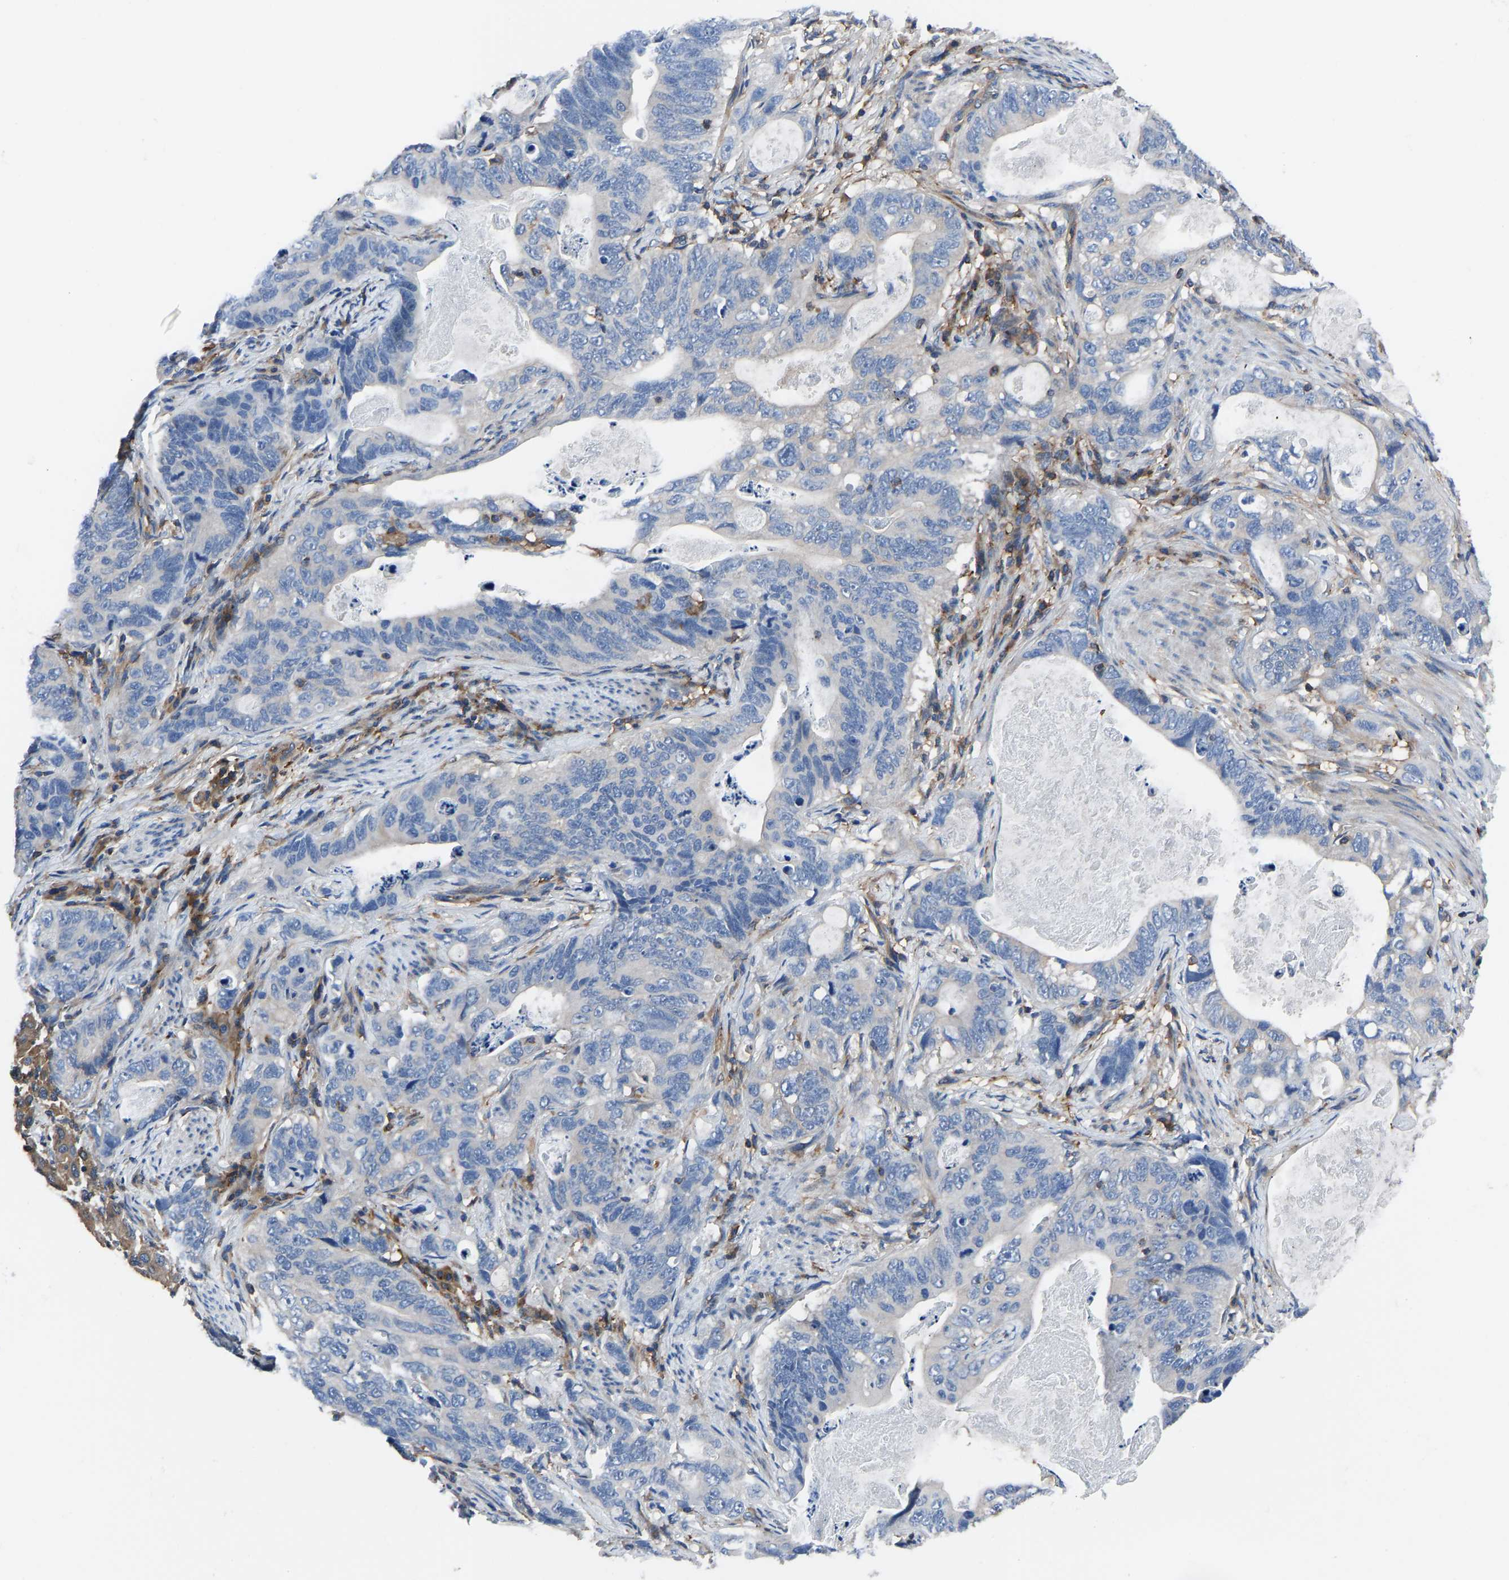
{"staining": {"intensity": "negative", "quantity": "none", "location": "none"}, "tissue": "stomach cancer", "cell_type": "Tumor cells", "image_type": "cancer", "snomed": [{"axis": "morphology", "description": "Normal tissue, NOS"}, {"axis": "morphology", "description": "Adenocarcinoma, NOS"}, {"axis": "topography", "description": "Stomach"}], "caption": "An immunohistochemistry (IHC) photomicrograph of stomach cancer is shown. There is no staining in tumor cells of stomach cancer.", "gene": "PRKAR1A", "patient": {"sex": "female", "age": 89}}